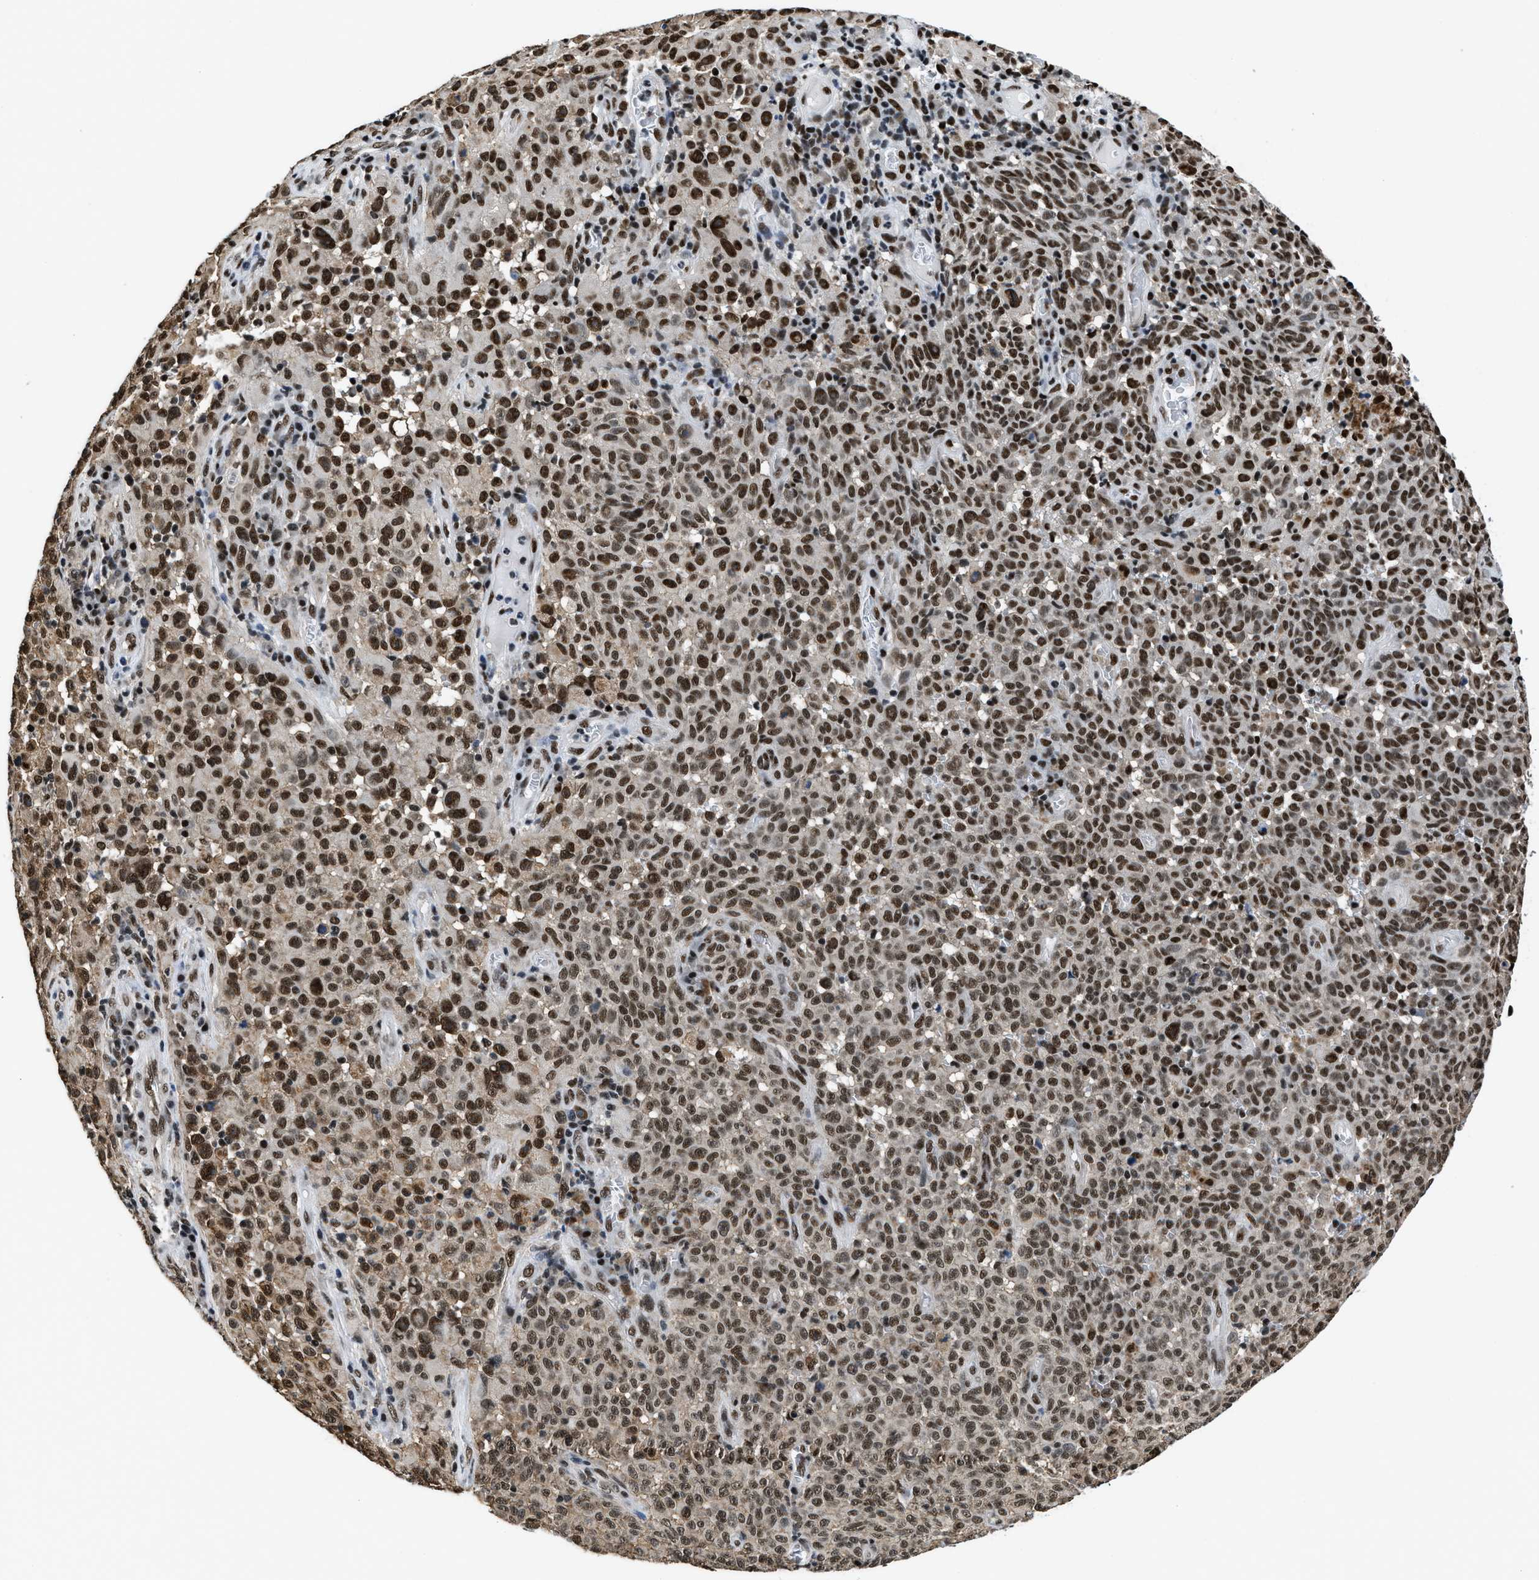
{"staining": {"intensity": "strong", "quantity": ">75%", "location": "nuclear"}, "tissue": "melanoma", "cell_type": "Tumor cells", "image_type": "cancer", "snomed": [{"axis": "morphology", "description": "Malignant melanoma, NOS"}, {"axis": "topography", "description": "Skin"}], "caption": "Protein expression analysis of melanoma displays strong nuclear staining in about >75% of tumor cells. (Brightfield microscopy of DAB IHC at high magnification).", "gene": "HNRNPH2", "patient": {"sex": "female", "age": 82}}